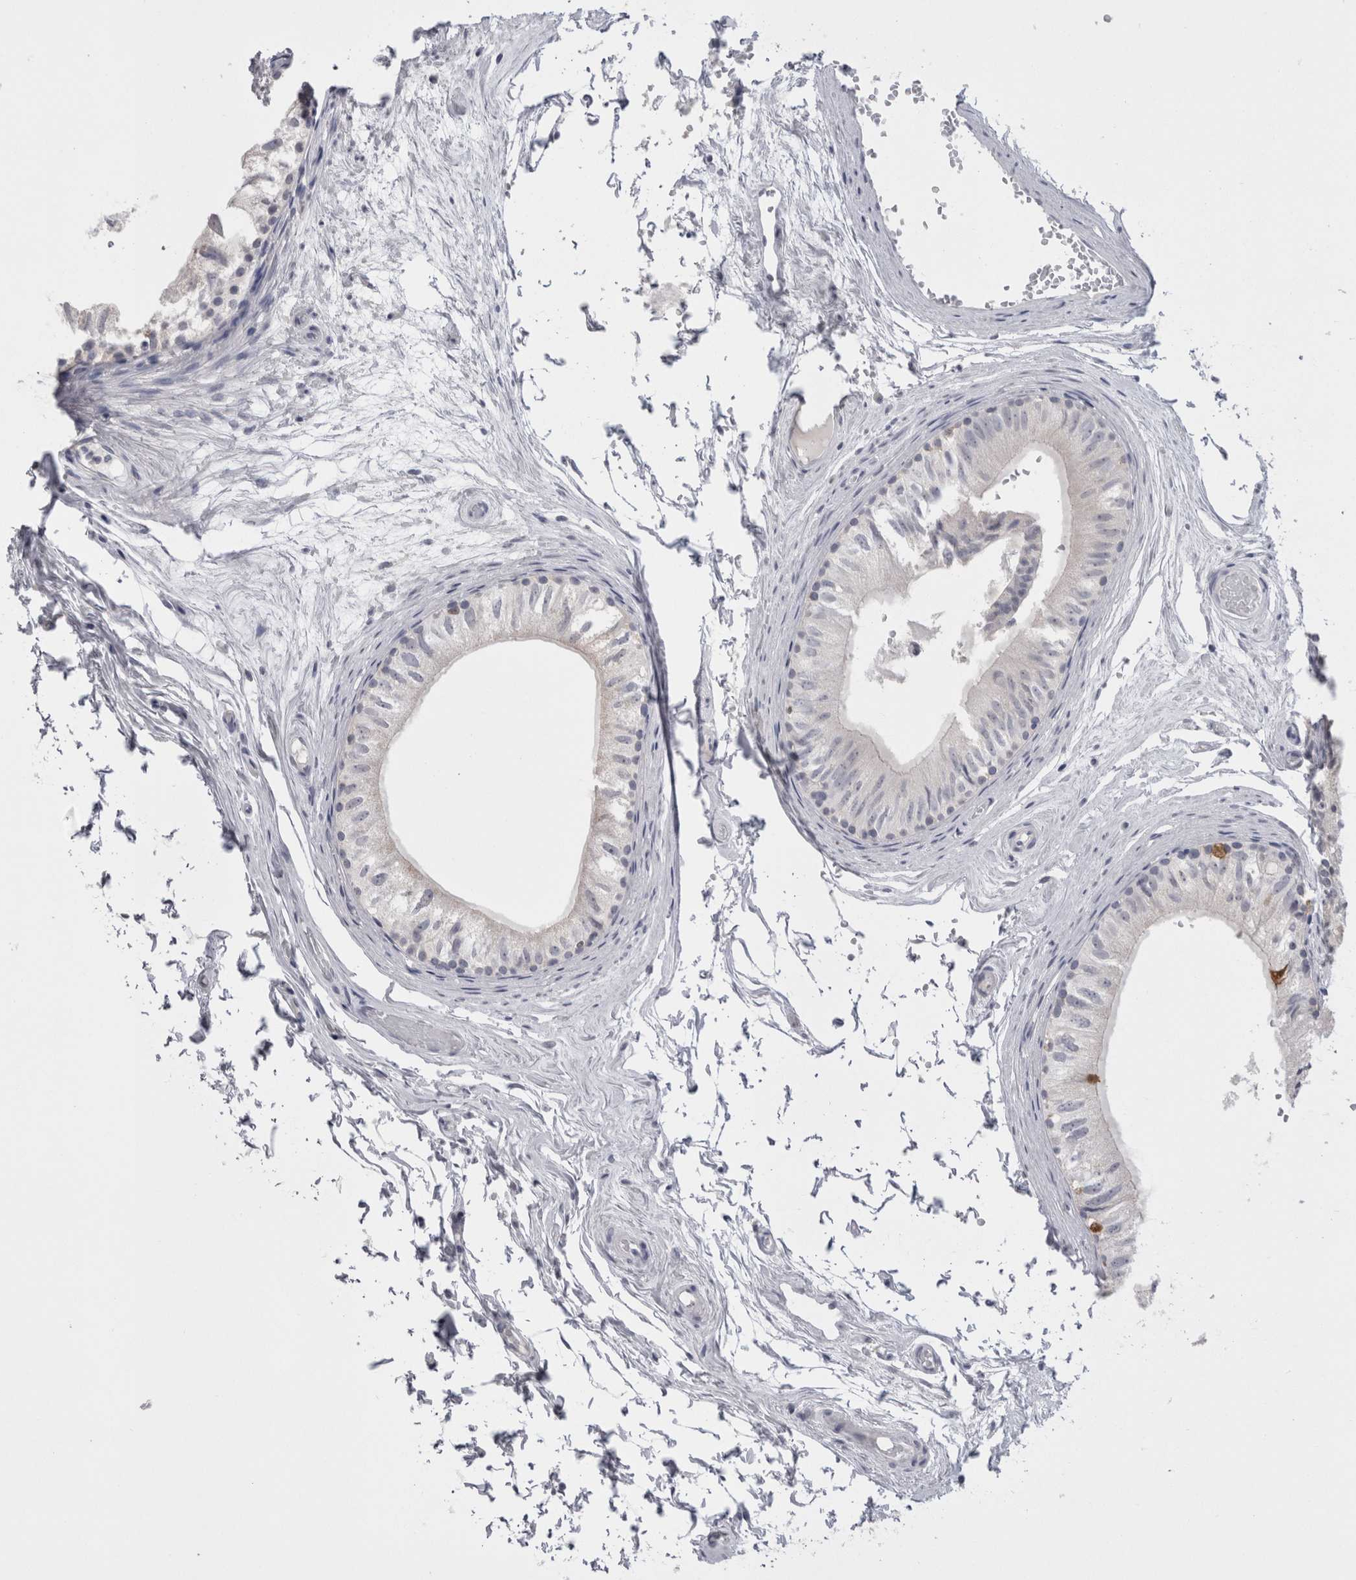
{"staining": {"intensity": "negative", "quantity": "none", "location": "none"}, "tissue": "epididymis", "cell_type": "Glandular cells", "image_type": "normal", "snomed": [{"axis": "morphology", "description": "Normal tissue, NOS"}, {"axis": "topography", "description": "Epididymis"}], "caption": "A histopathology image of human epididymis is negative for staining in glandular cells. (DAB immunohistochemistry with hematoxylin counter stain).", "gene": "SUCNR1", "patient": {"sex": "male", "age": 79}}